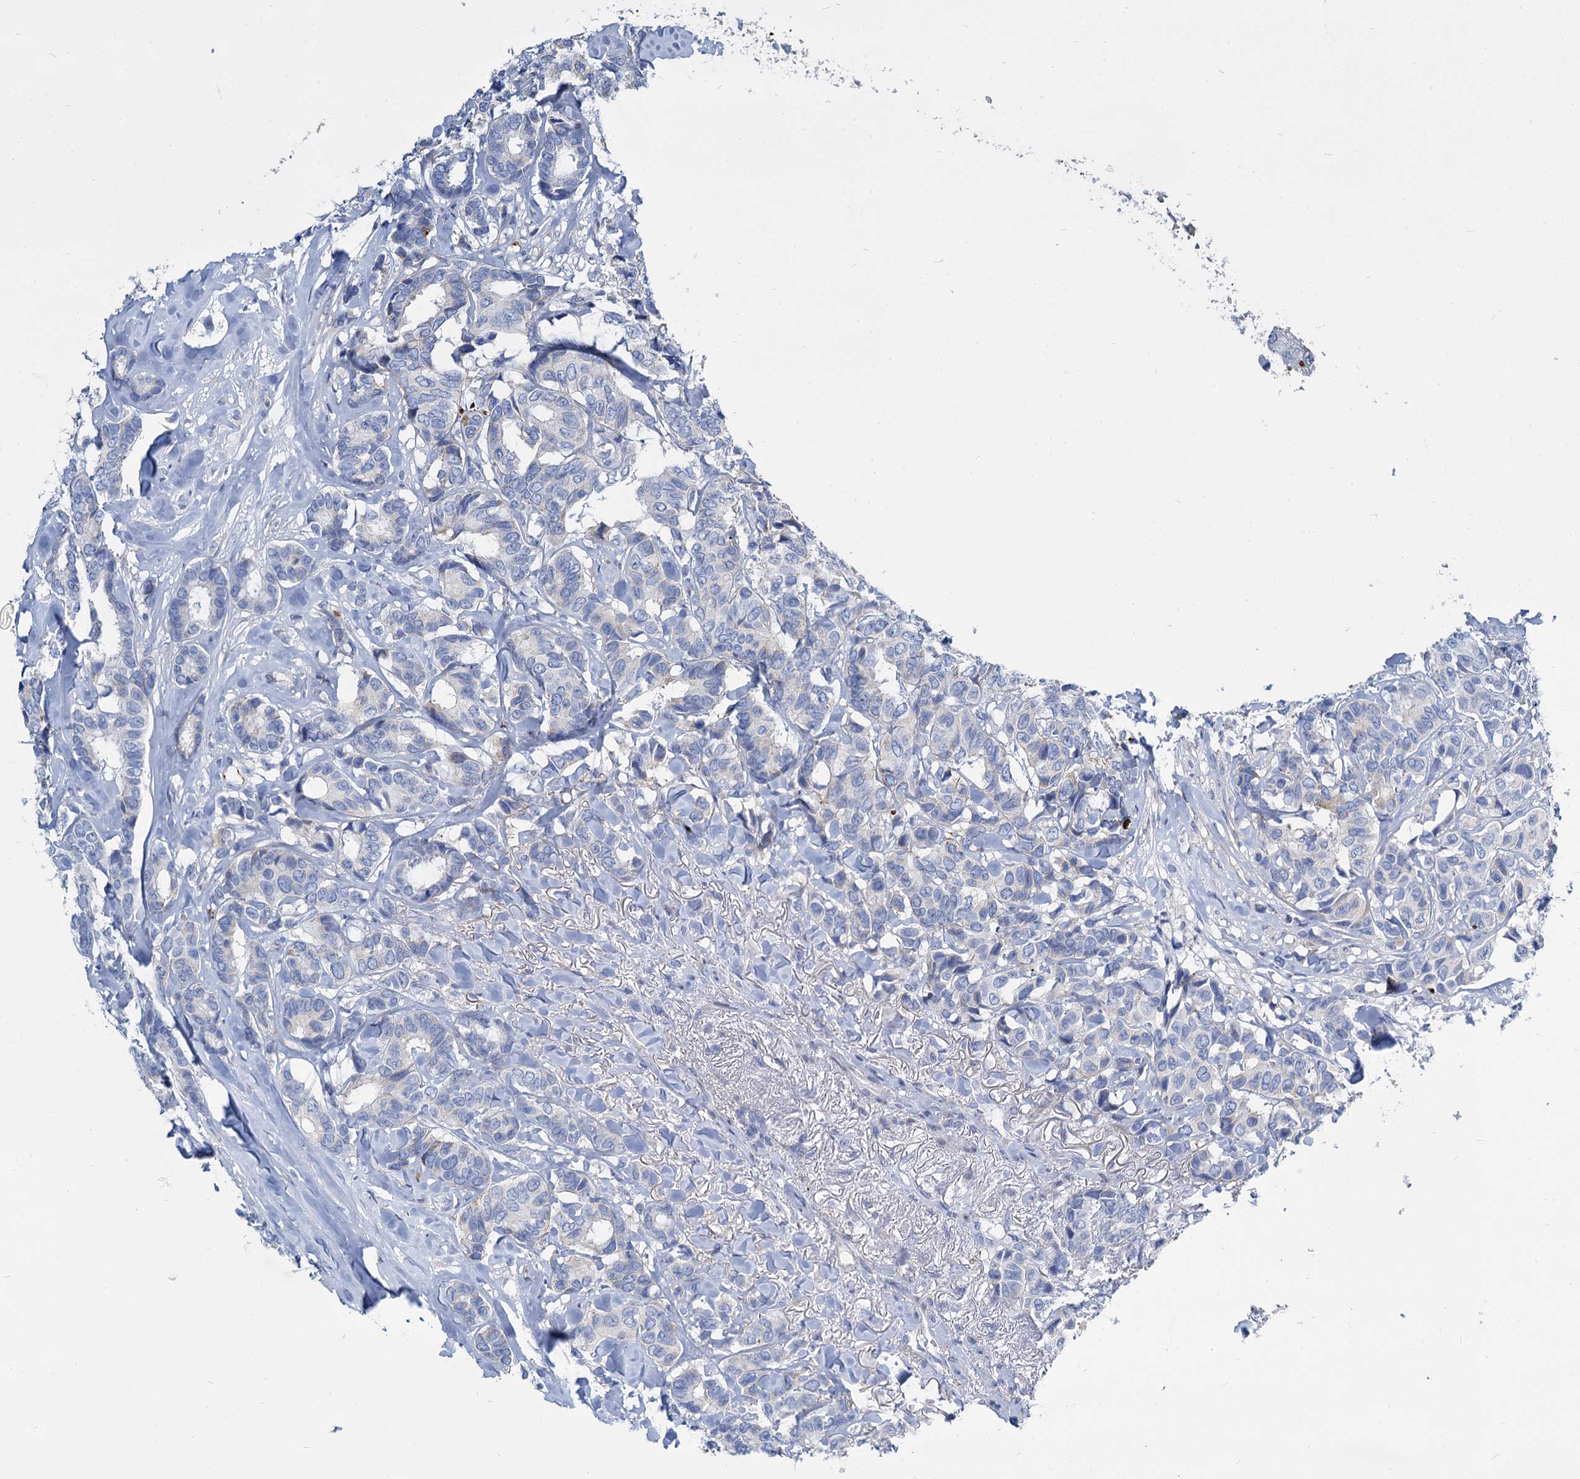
{"staining": {"intensity": "negative", "quantity": "none", "location": "none"}, "tissue": "breast cancer", "cell_type": "Tumor cells", "image_type": "cancer", "snomed": [{"axis": "morphology", "description": "Duct carcinoma"}, {"axis": "topography", "description": "Breast"}], "caption": "Photomicrograph shows no significant protein staining in tumor cells of invasive ductal carcinoma (breast).", "gene": "TRIM77", "patient": {"sex": "female", "age": 87}}